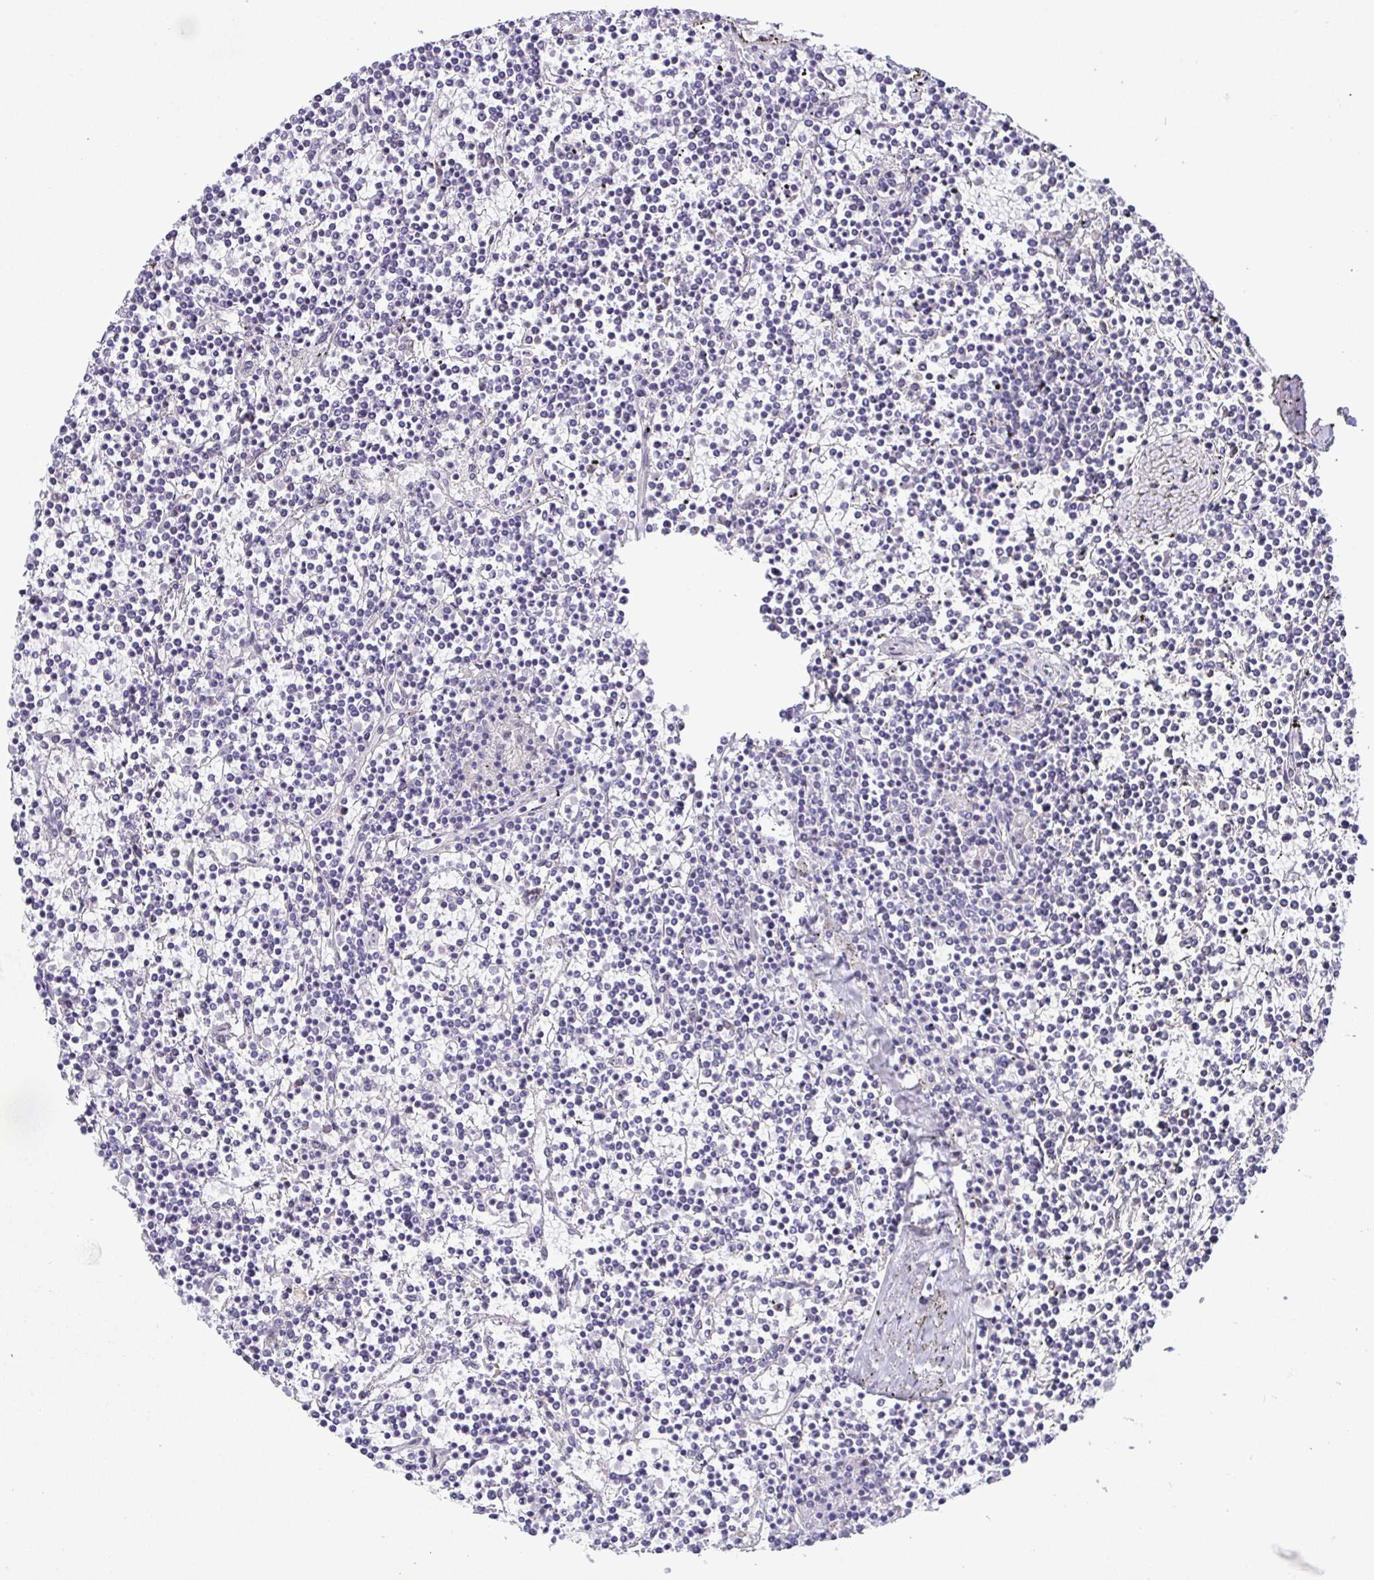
{"staining": {"intensity": "negative", "quantity": "none", "location": "none"}, "tissue": "lymphoma", "cell_type": "Tumor cells", "image_type": "cancer", "snomed": [{"axis": "morphology", "description": "Malignant lymphoma, non-Hodgkin's type, Low grade"}, {"axis": "topography", "description": "Spleen"}], "caption": "Tumor cells show no significant protein positivity in malignant lymphoma, non-Hodgkin's type (low-grade). (Immunohistochemistry, brightfield microscopy, high magnification).", "gene": "NUP188", "patient": {"sex": "female", "age": 19}}